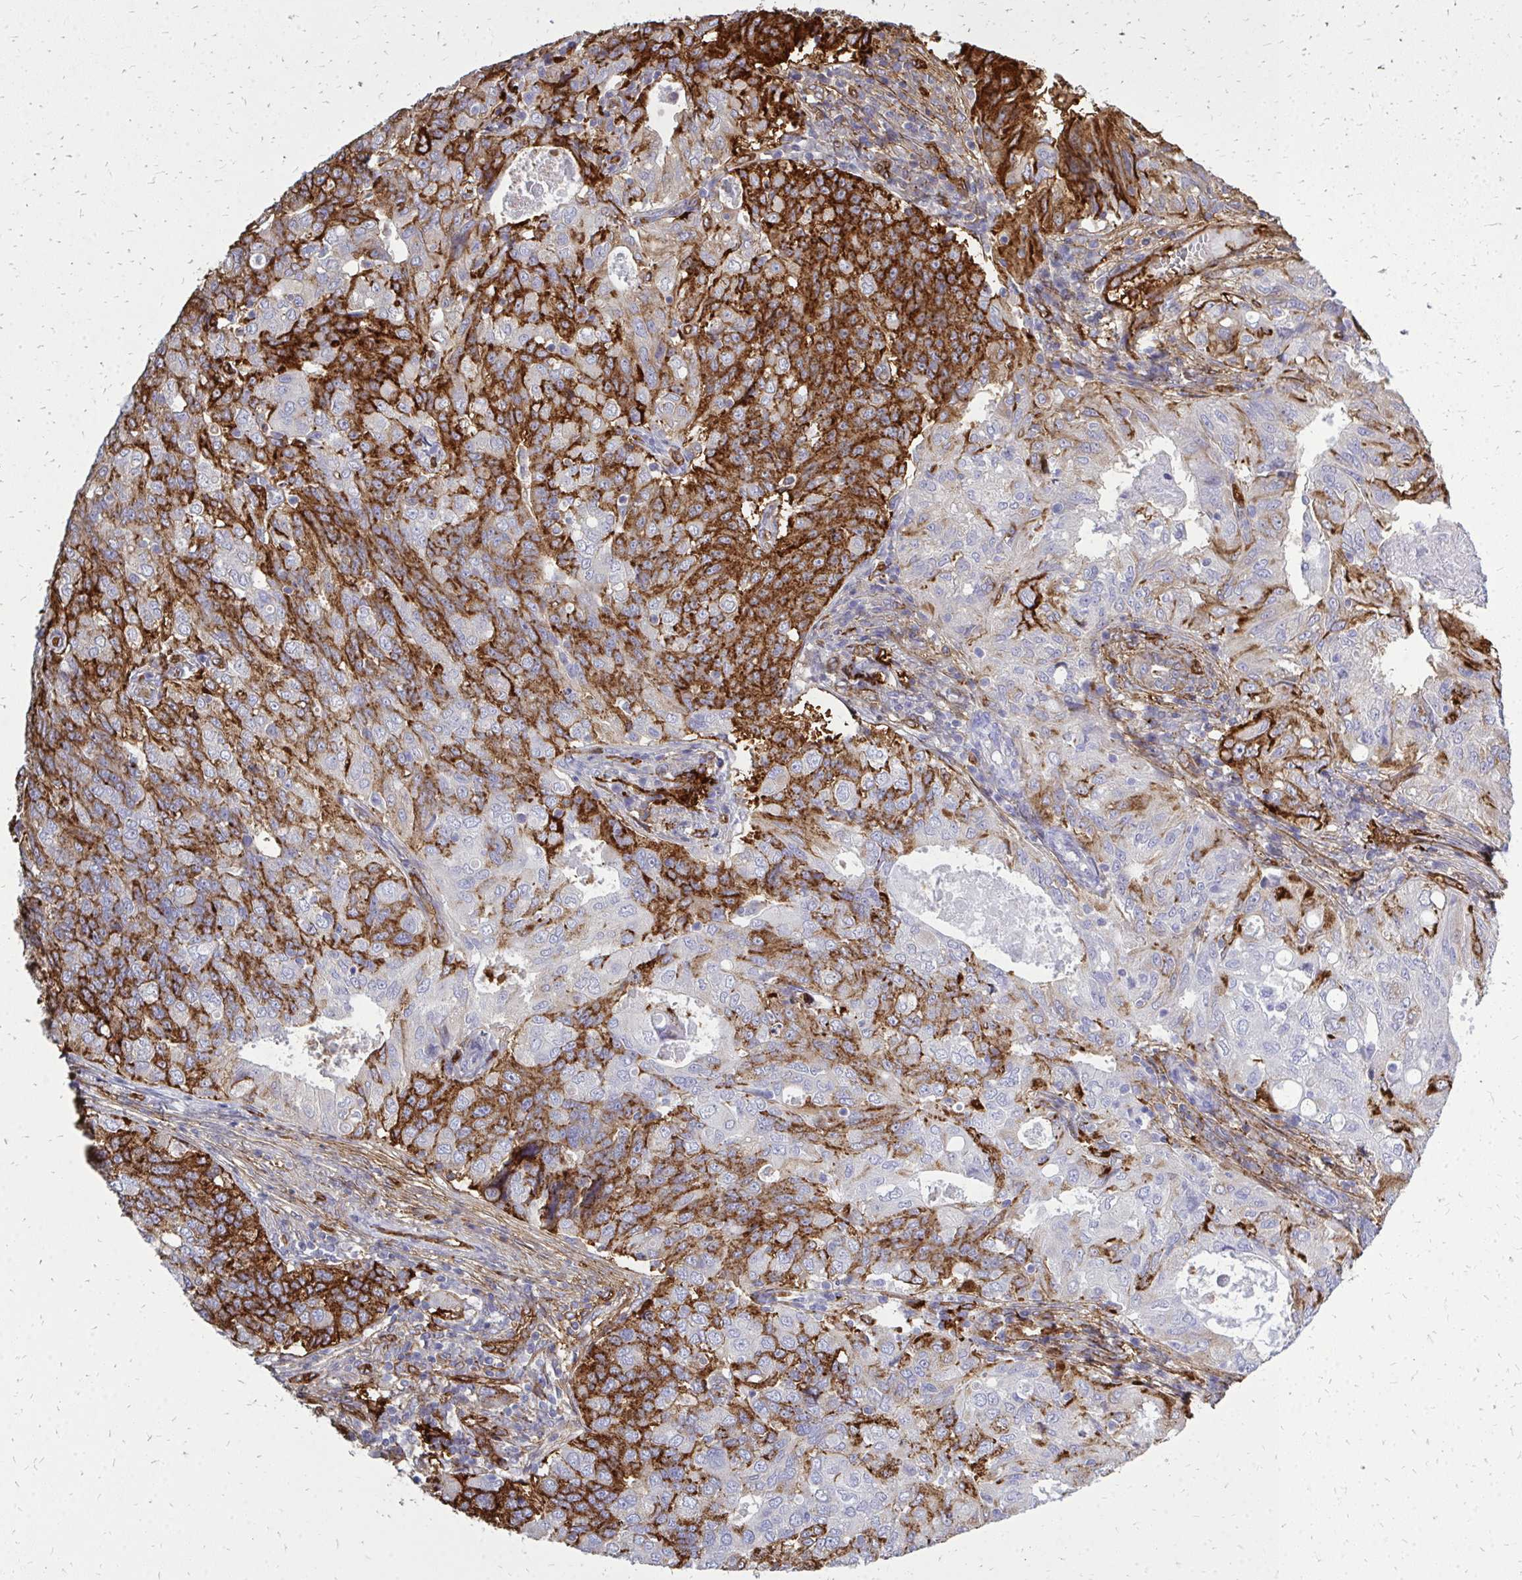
{"staining": {"intensity": "strong", "quantity": ">75%", "location": "cytoplasmic/membranous"}, "tissue": "endometrial cancer", "cell_type": "Tumor cells", "image_type": "cancer", "snomed": [{"axis": "morphology", "description": "Adenocarcinoma, NOS"}, {"axis": "topography", "description": "Endometrium"}], "caption": "Strong cytoplasmic/membranous expression for a protein is appreciated in approximately >75% of tumor cells of endometrial cancer (adenocarcinoma) using IHC.", "gene": "MARCKSL1", "patient": {"sex": "female", "age": 43}}